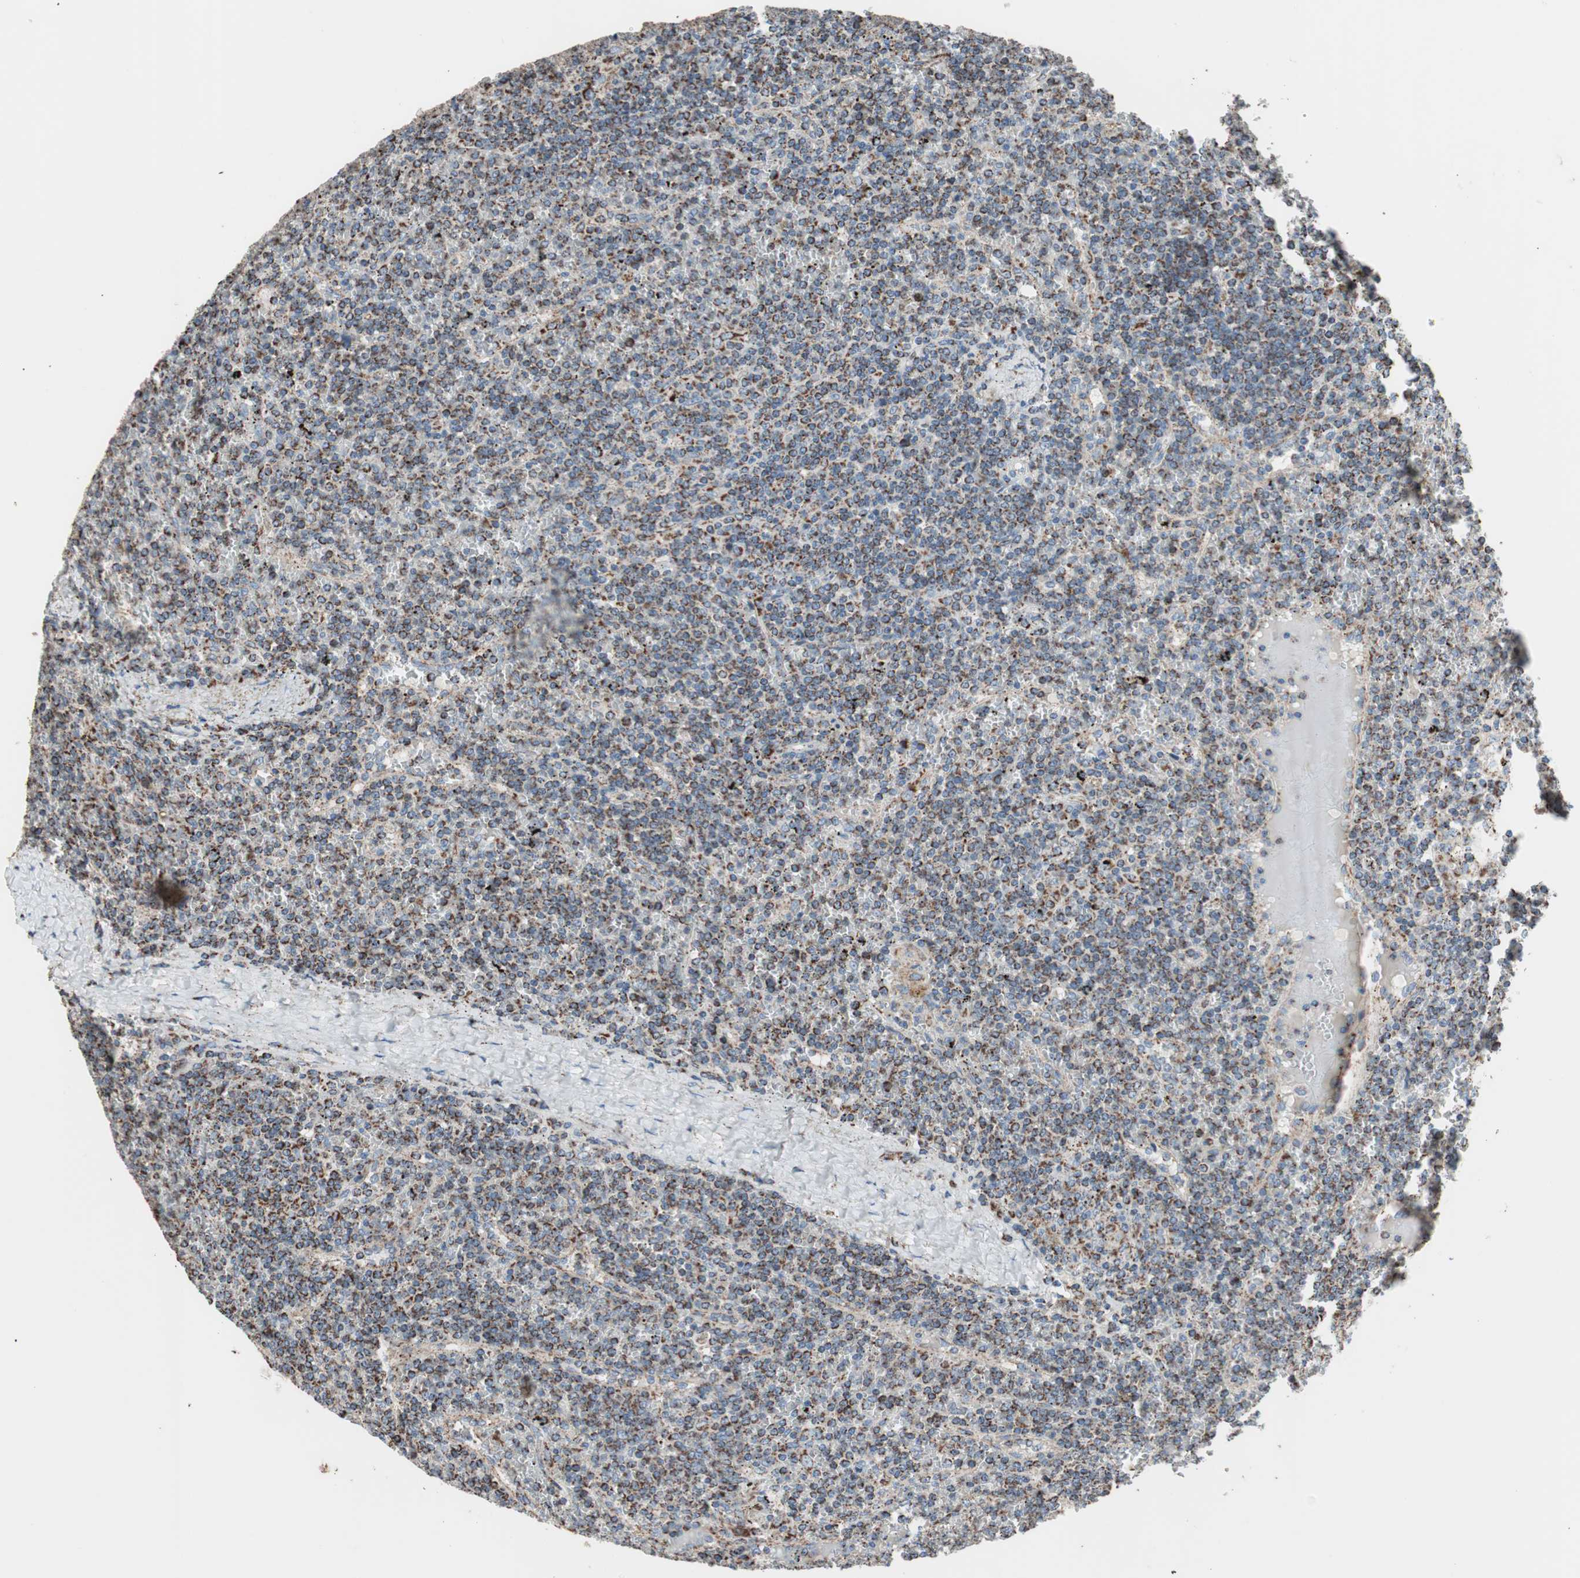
{"staining": {"intensity": "moderate", "quantity": ">75%", "location": "cytoplasmic/membranous"}, "tissue": "lymphoma", "cell_type": "Tumor cells", "image_type": "cancer", "snomed": [{"axis": "morphology", "description": "Malignant lymphoma, non-Hodgkin's type, Low grade"}, {"axis": "topography", "description": "Spleen"}], "caption": "Immunohistochemical staining of malignant lymphoma, non-Hodgkin's type (low-grade) shows medium levels of moderate cytoplasmic/membranous expression in approximately >75% of tumor cells.", "gene": "PCSK4", "patient": {"sex": "female", "age": 19}}